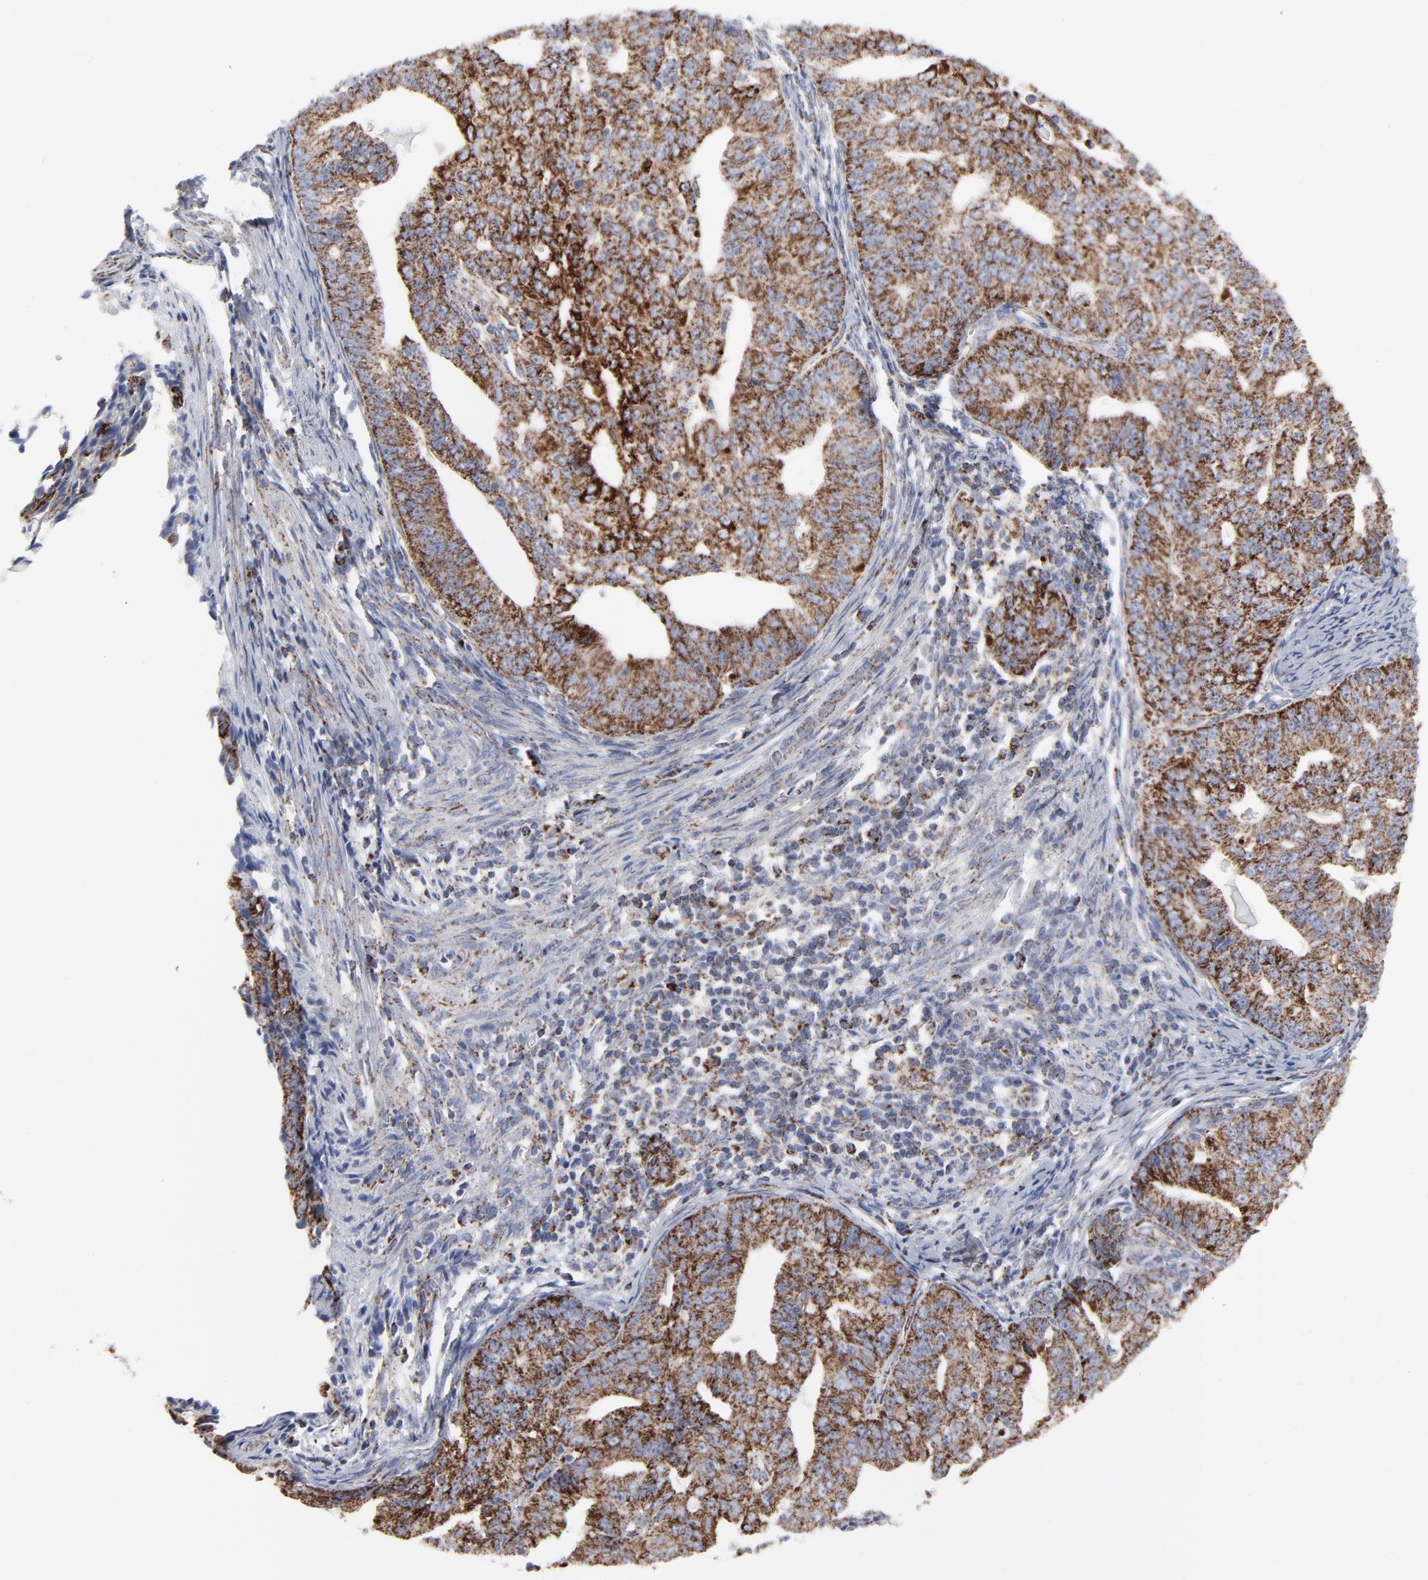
{"staining": {"intensity": "moderate", "quantity": ">75%", "location": "cytoplasmic/membranous"}, "tissue": "endometrial cancer", "cell_type": "Tumor cells", "image_type": "cancer", "snomed": [{"axis": "morphology", "description": "Adenocarcinoma, NOS"}, {"axis": "topography", "description": "Endometrium"}], "caption": "The photomicrograph exhibits a brown stain indicating the presence of a protein in the cytoplasmic/membranous of tumor cells in endometrial cancer (adenocarcinoma).", "gene": "TXNRD2", "patient": {"sex": "female", "age": 56}}